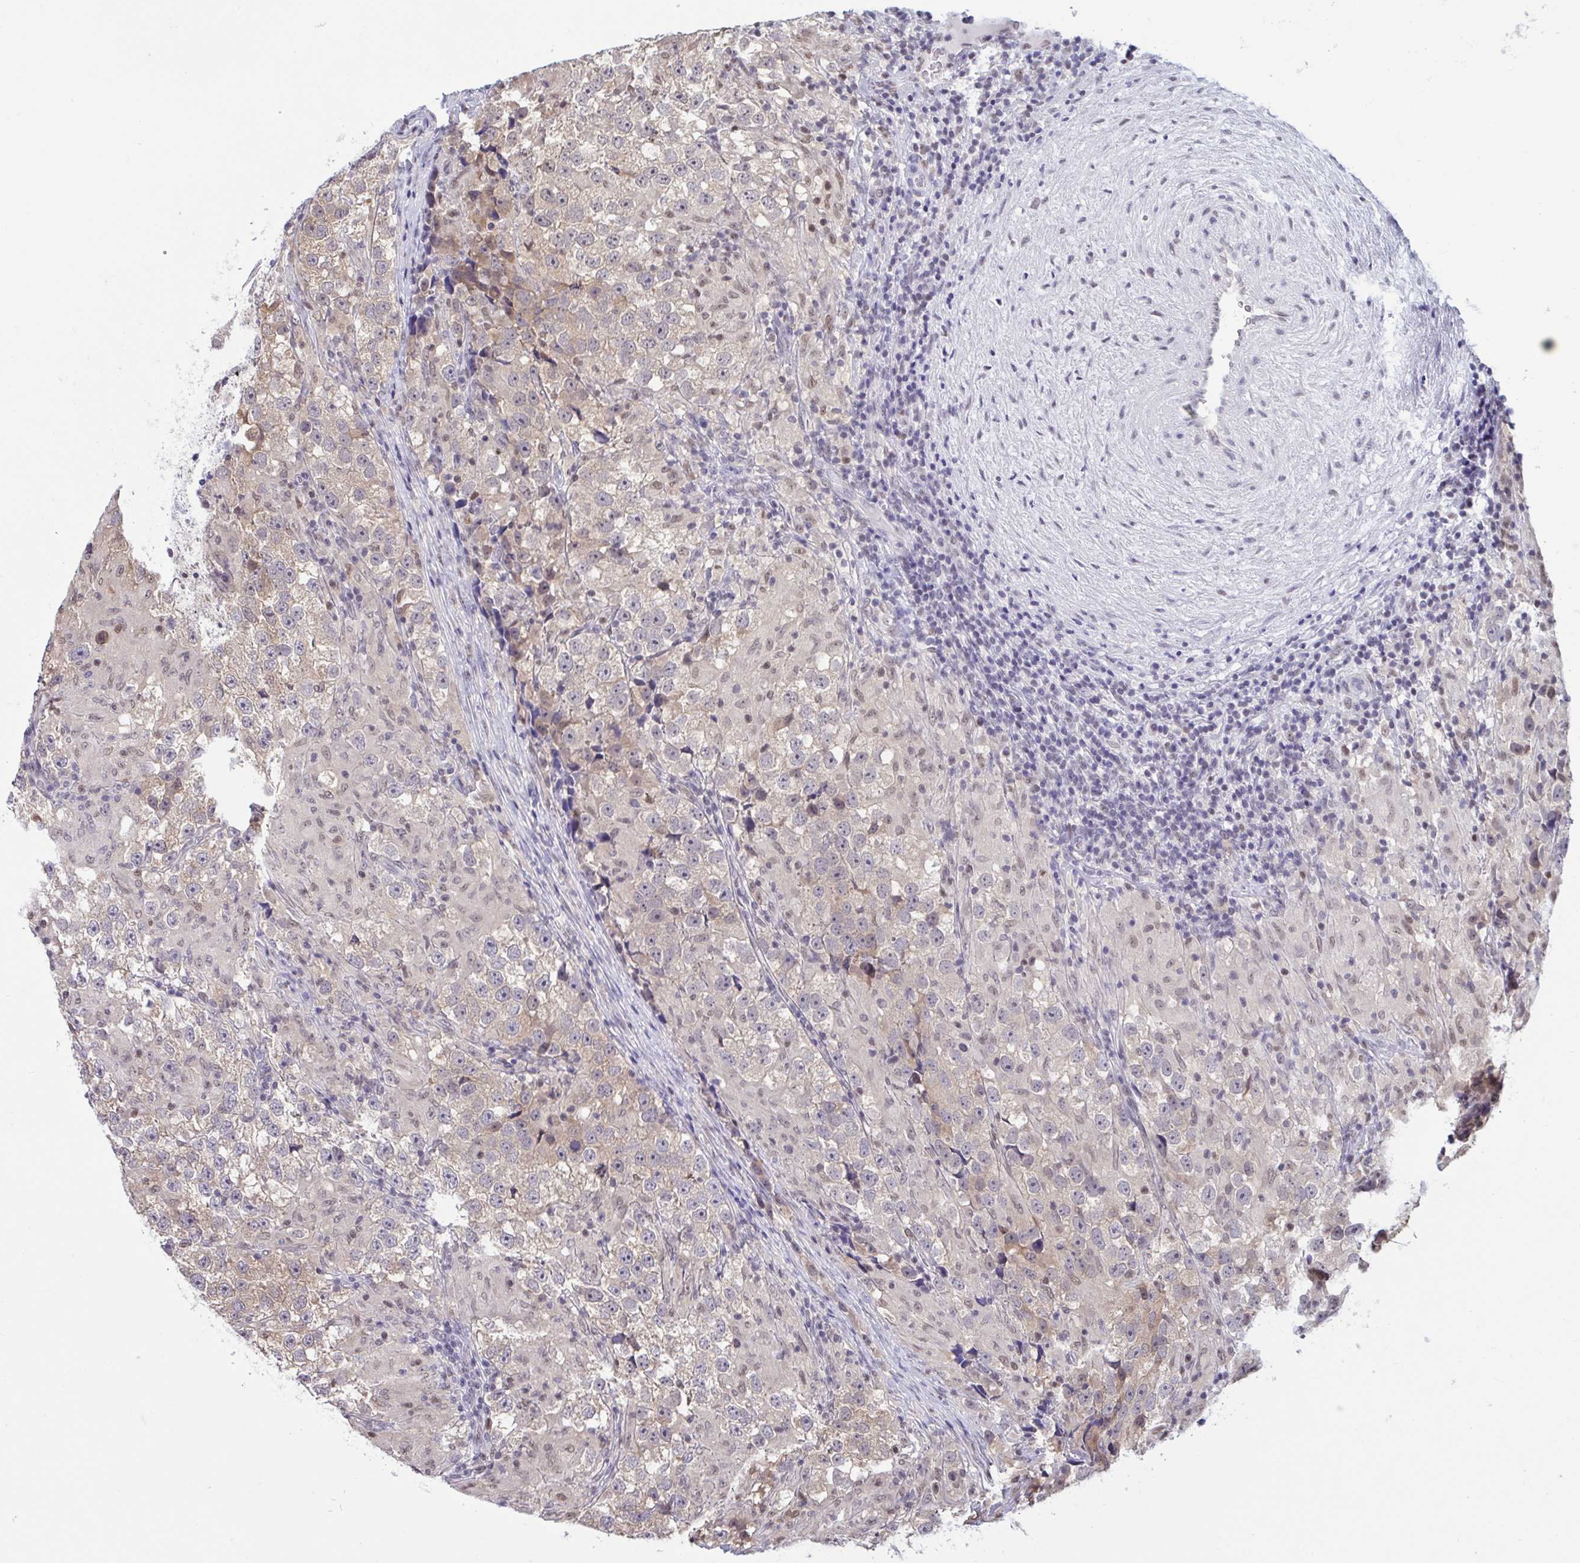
{"staining": {"intensity": "weak", "quantity": "<25%", "location": "cytoplasmic/membranous"}, "tissue": "testis cancer", "cell_type": "Tumor cells", "image_type": "cancer", "snomed": [{"axis": "morphology", "description": "Seminoma, NOS"}, {"axis": "topography", "description": "Testis"}], "caption": "An immunohistochemistry (IHC) image of testis cancer (seminoma) is shown. There is no staining in tumor cells of testis cancer (seminoma).", "gene": "RBL1", "patient": {"sex": "male", "age": 46}}